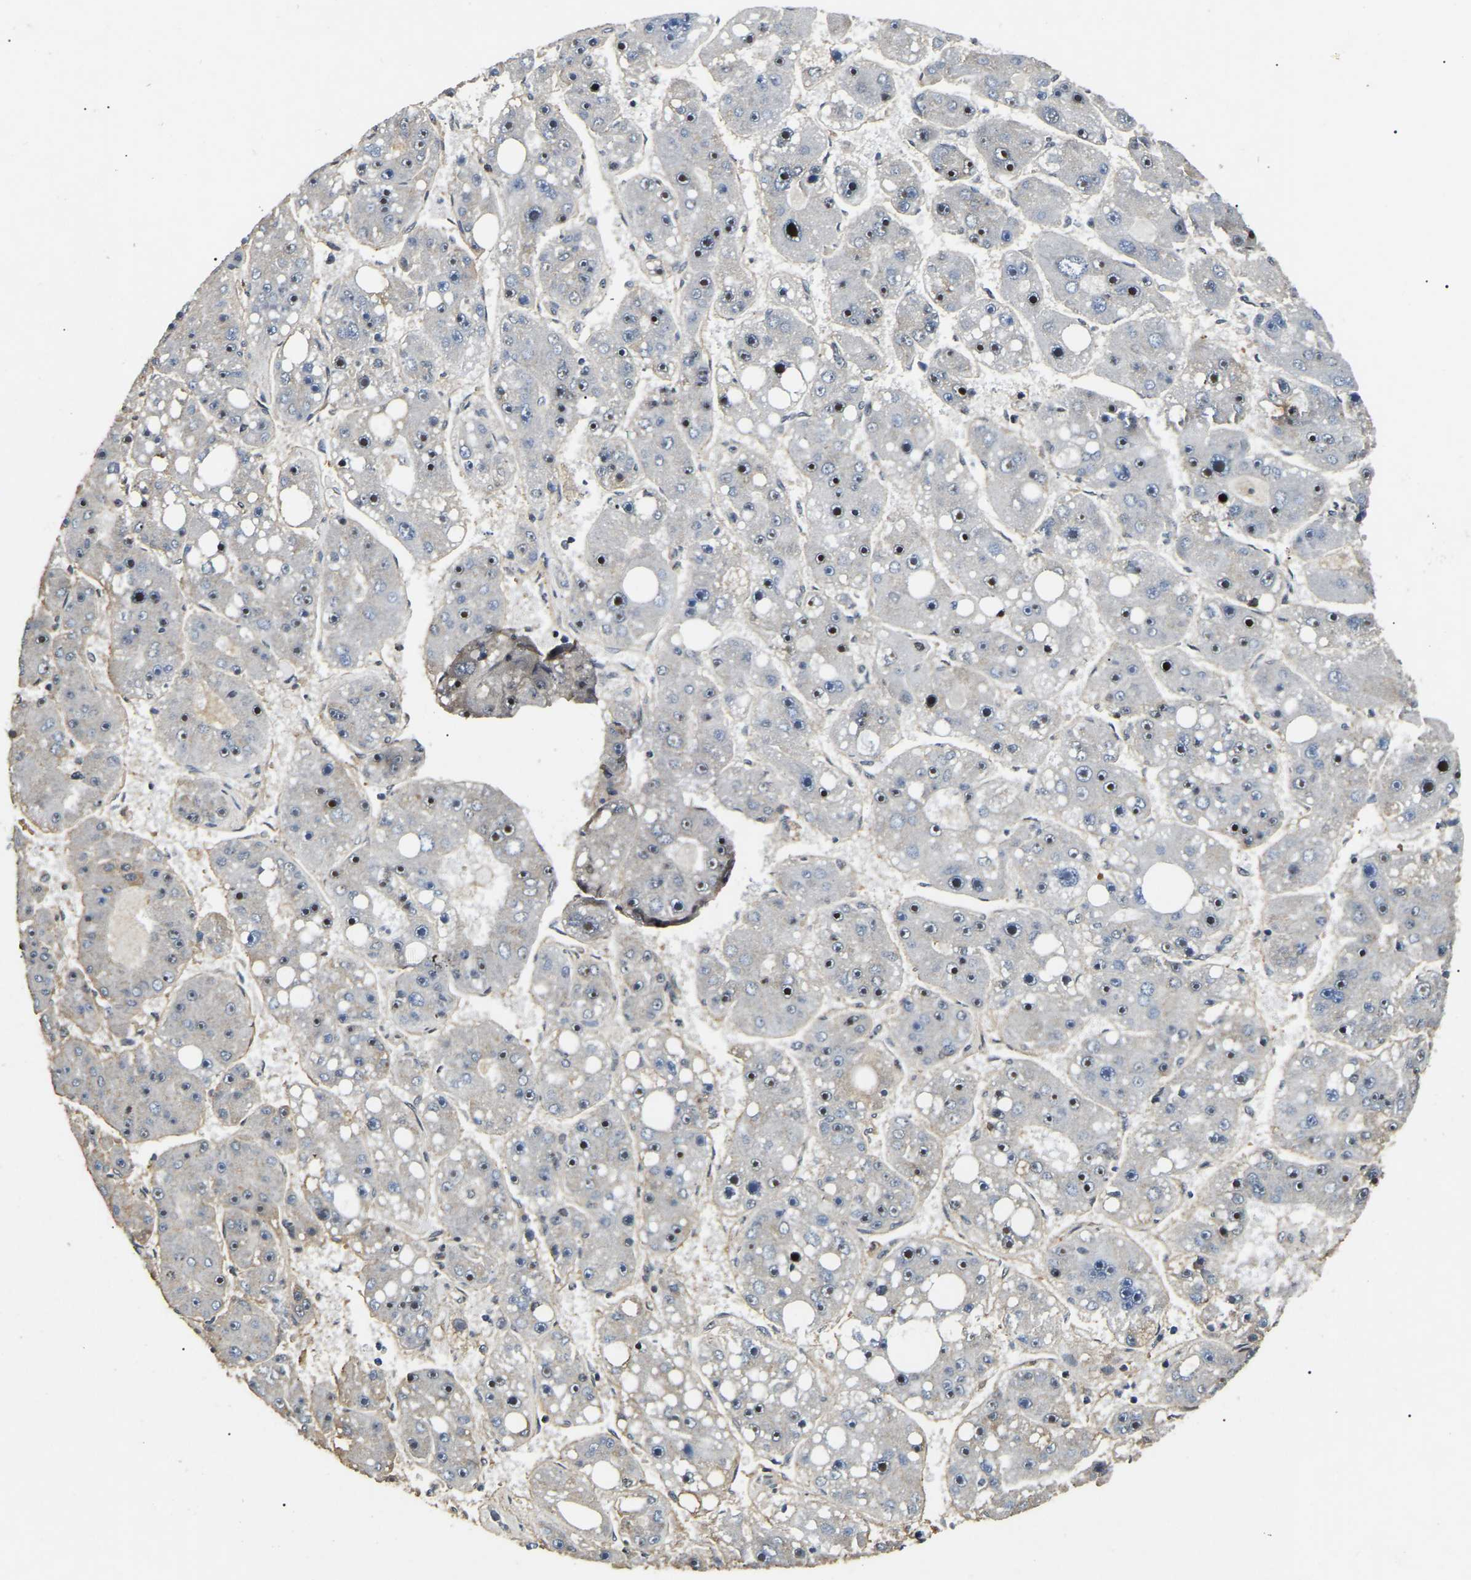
{"staining": {"intensity": "strong", "quantity": "<25%", "location": "nuclear"}, "tissue": "liver cancer", "cell_type": "Tumor cells", "image_type": "cancer", "snomed": [{"axis": "morphology", "description": "Carcinoma, Hepatocellular, NOS"}, {"axis": "topography", "description": "Liver"}], "caption": "A brown stain highlights strong nuclear positivity of a protein in hepatocellular carcinoma (liver) tumor cells. (Brightfield microscopy of DAB IHC at high magnification).", "gene": "RBM28", "patient": {"sex": "female", "age": 61}}